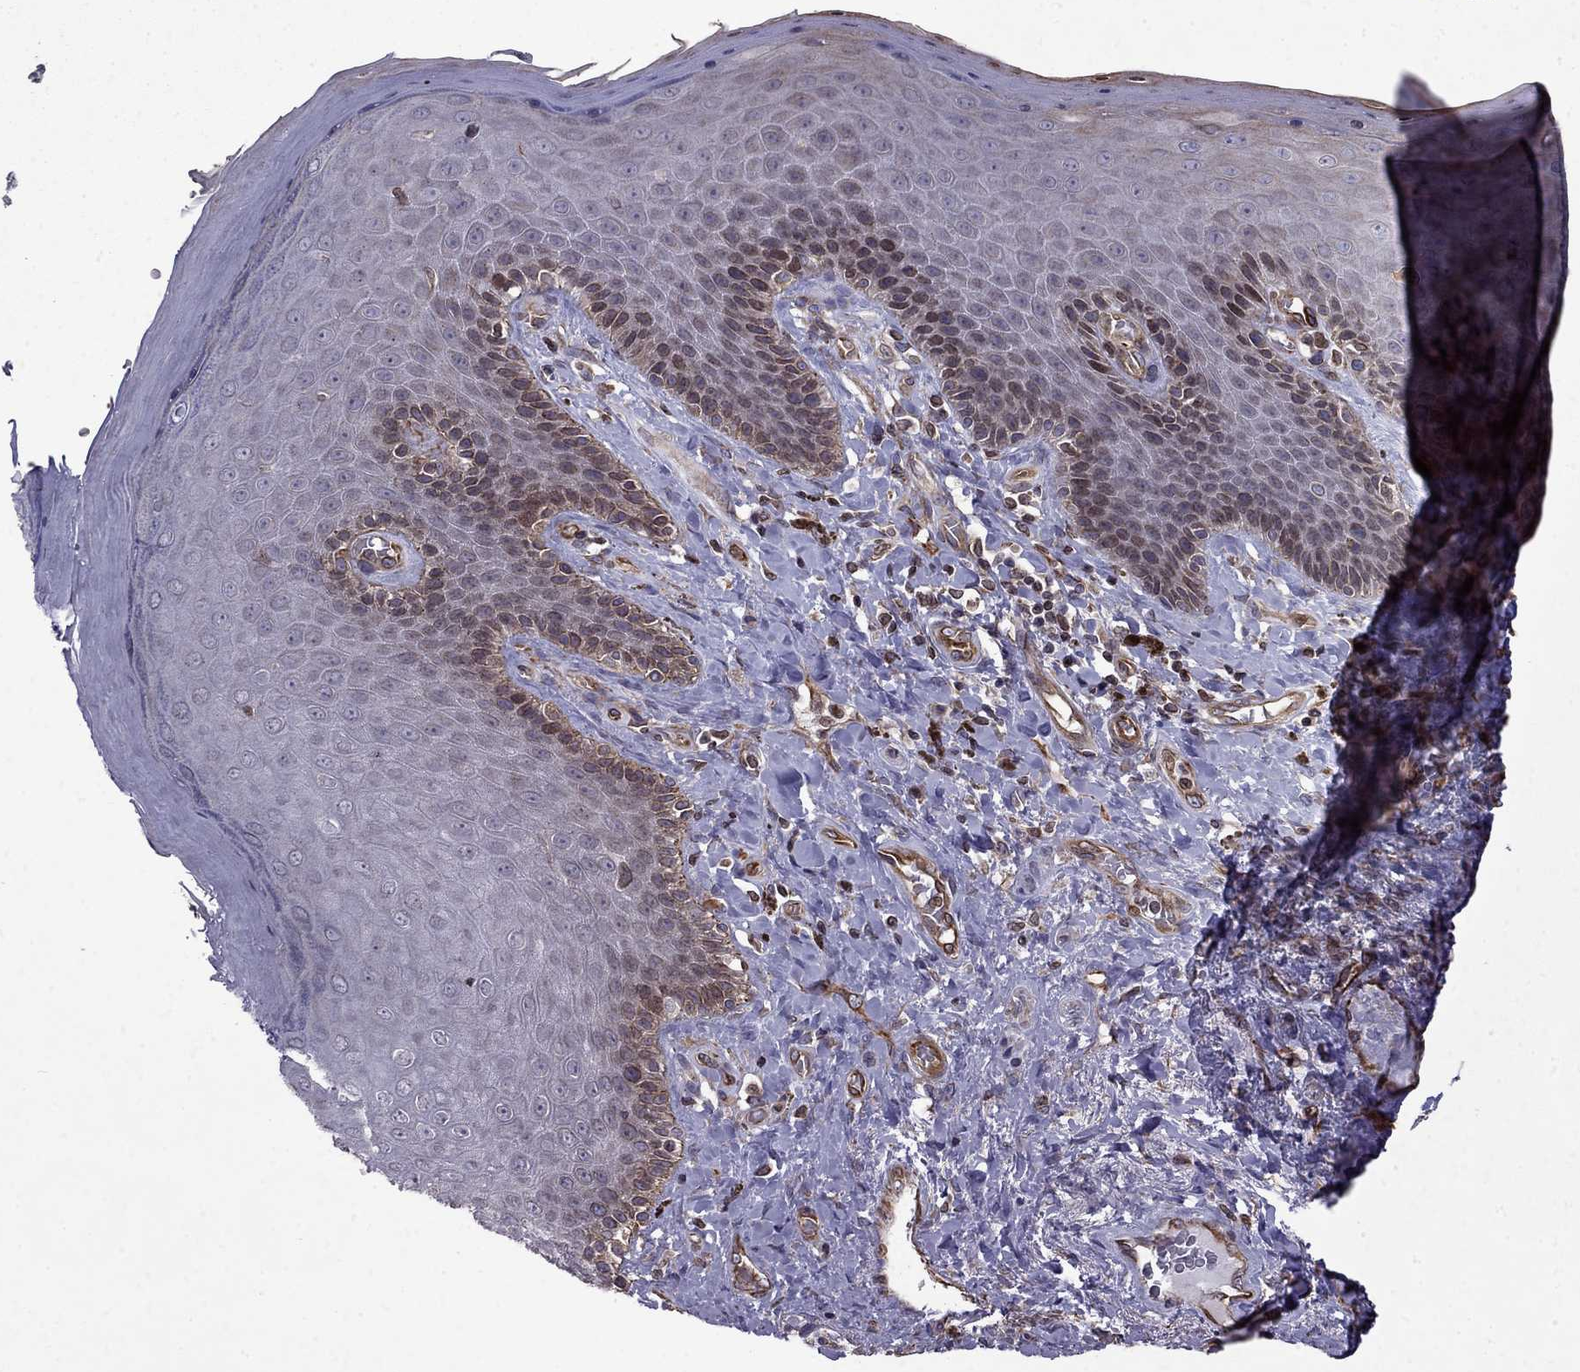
{"staining": {"intensity": "moderate", "quantity": "<25%", "location": "cytoplasmic/membranous"}, "tissue": "skin", "cell_type": "Epidermal cells", "image_type": "normal", "snomed": [{"axis": "morphology", "description": "Normal tissue, NOS"}, {"axis": "topography", "description": "Skeletal muscle"}, {"axis": "topography", "description": "Anal"}, {"axis": "topography", "description": "Peripheral nerve tissue"}], "caption": "About <25% of epidermal cells in normal skin show moderate cytoplasmic/membranous protein expression as visualized by brown immunohistochemical staining.", "gene": "CDC42BPA", "patient": {"sex": "male", "age": 53}}